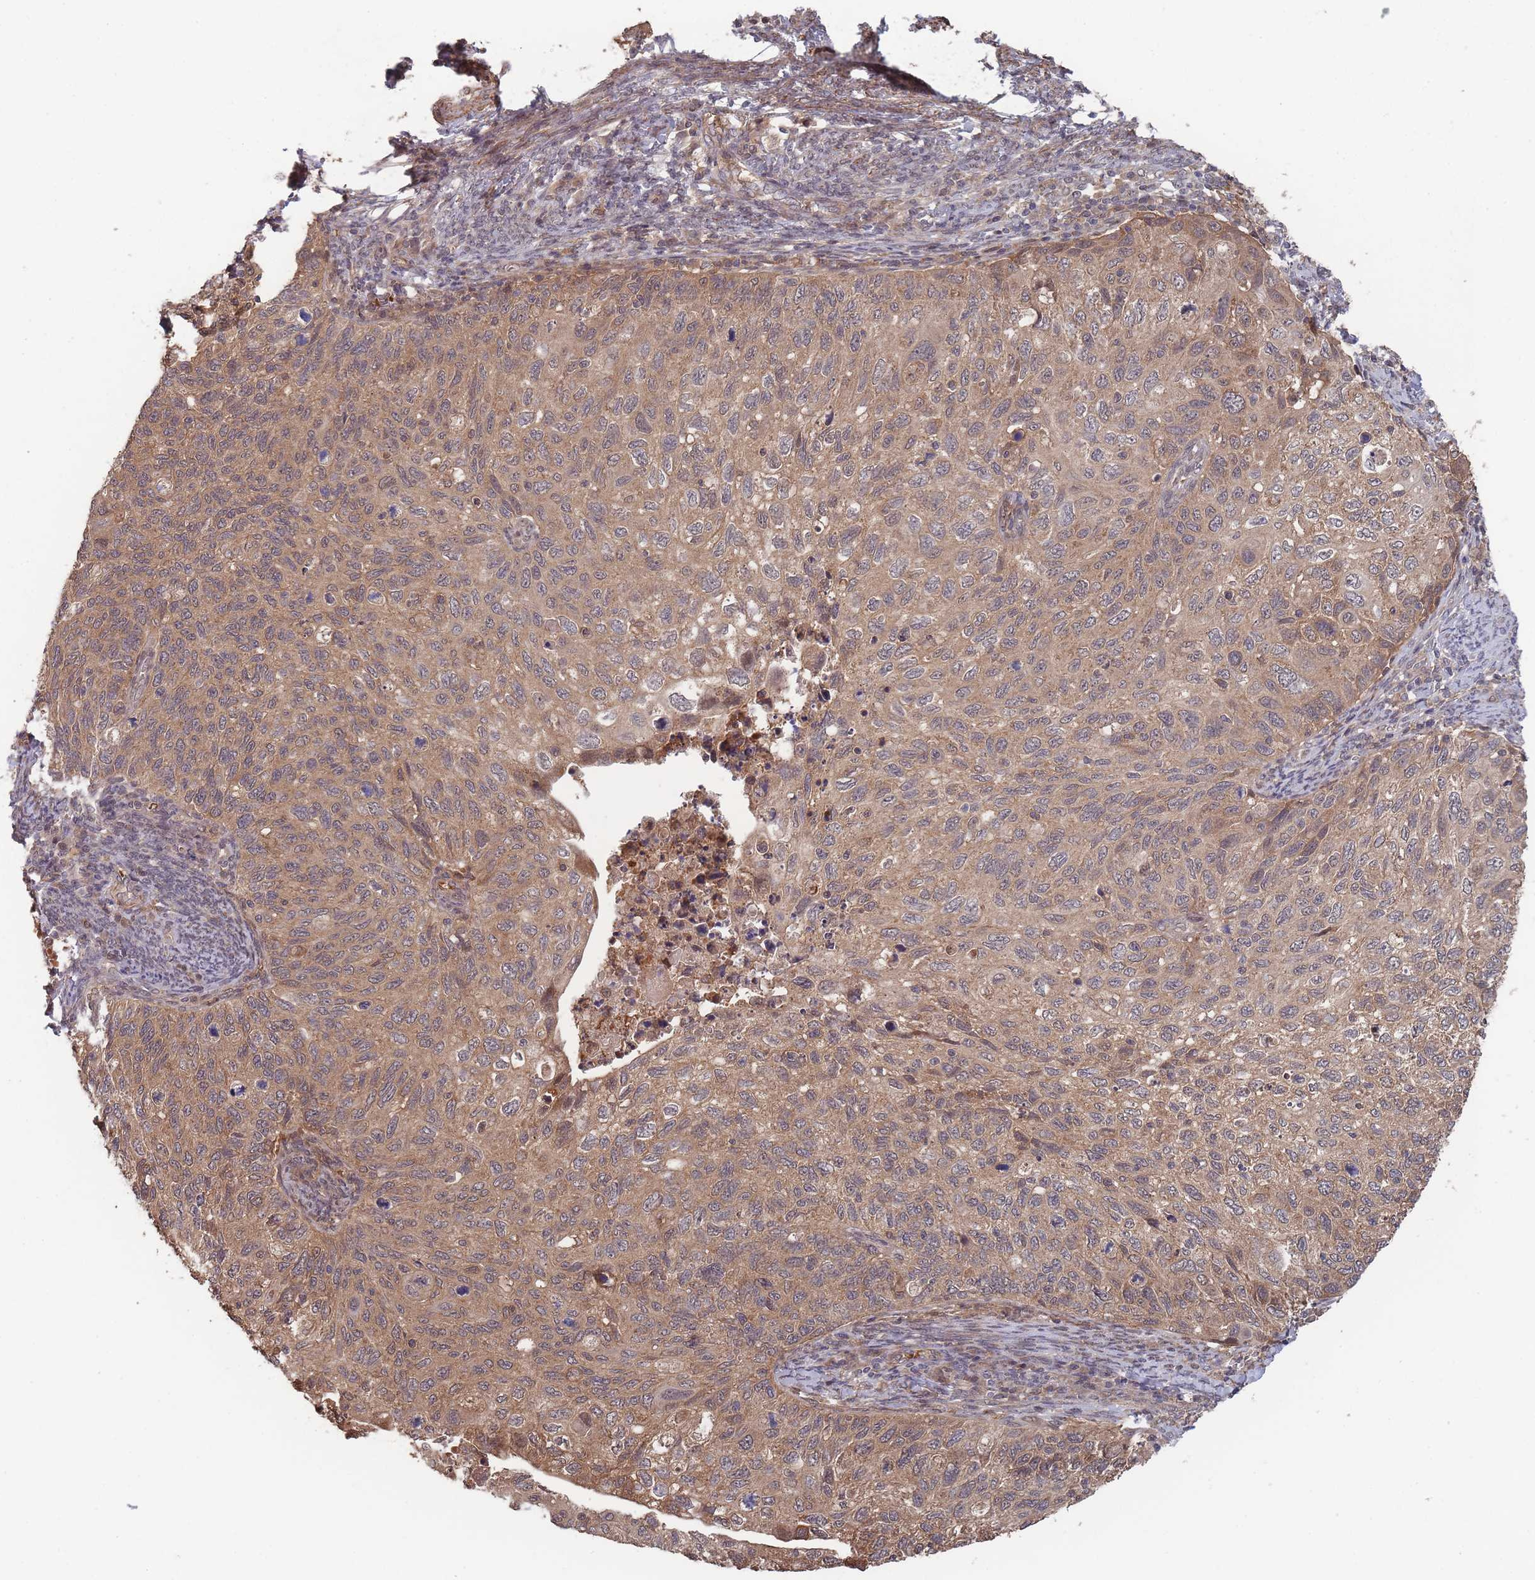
{"staining": {"intensity": "moderate", "quantity": ">75%", "location": "cytoplasmic/membranous"}, "tissue": "cervical cancer", "cell_type": "Tumor cells", "image_type": "cancer", "snomed": [{"axis": "morphology", "description": "Squamous cell carcinoma, NOS"}, {"axis": "topography", "description": "Cervix"}], "caption": "A brown stain labels moderate cytoplasmic/membranous positivity of a protein in cervical cancer tumor cells. Ihc stains the protein in brown and the nuclei are stained blue.", "gene": "SF3B1", "patient": {"sex": "female", "age": 70}}